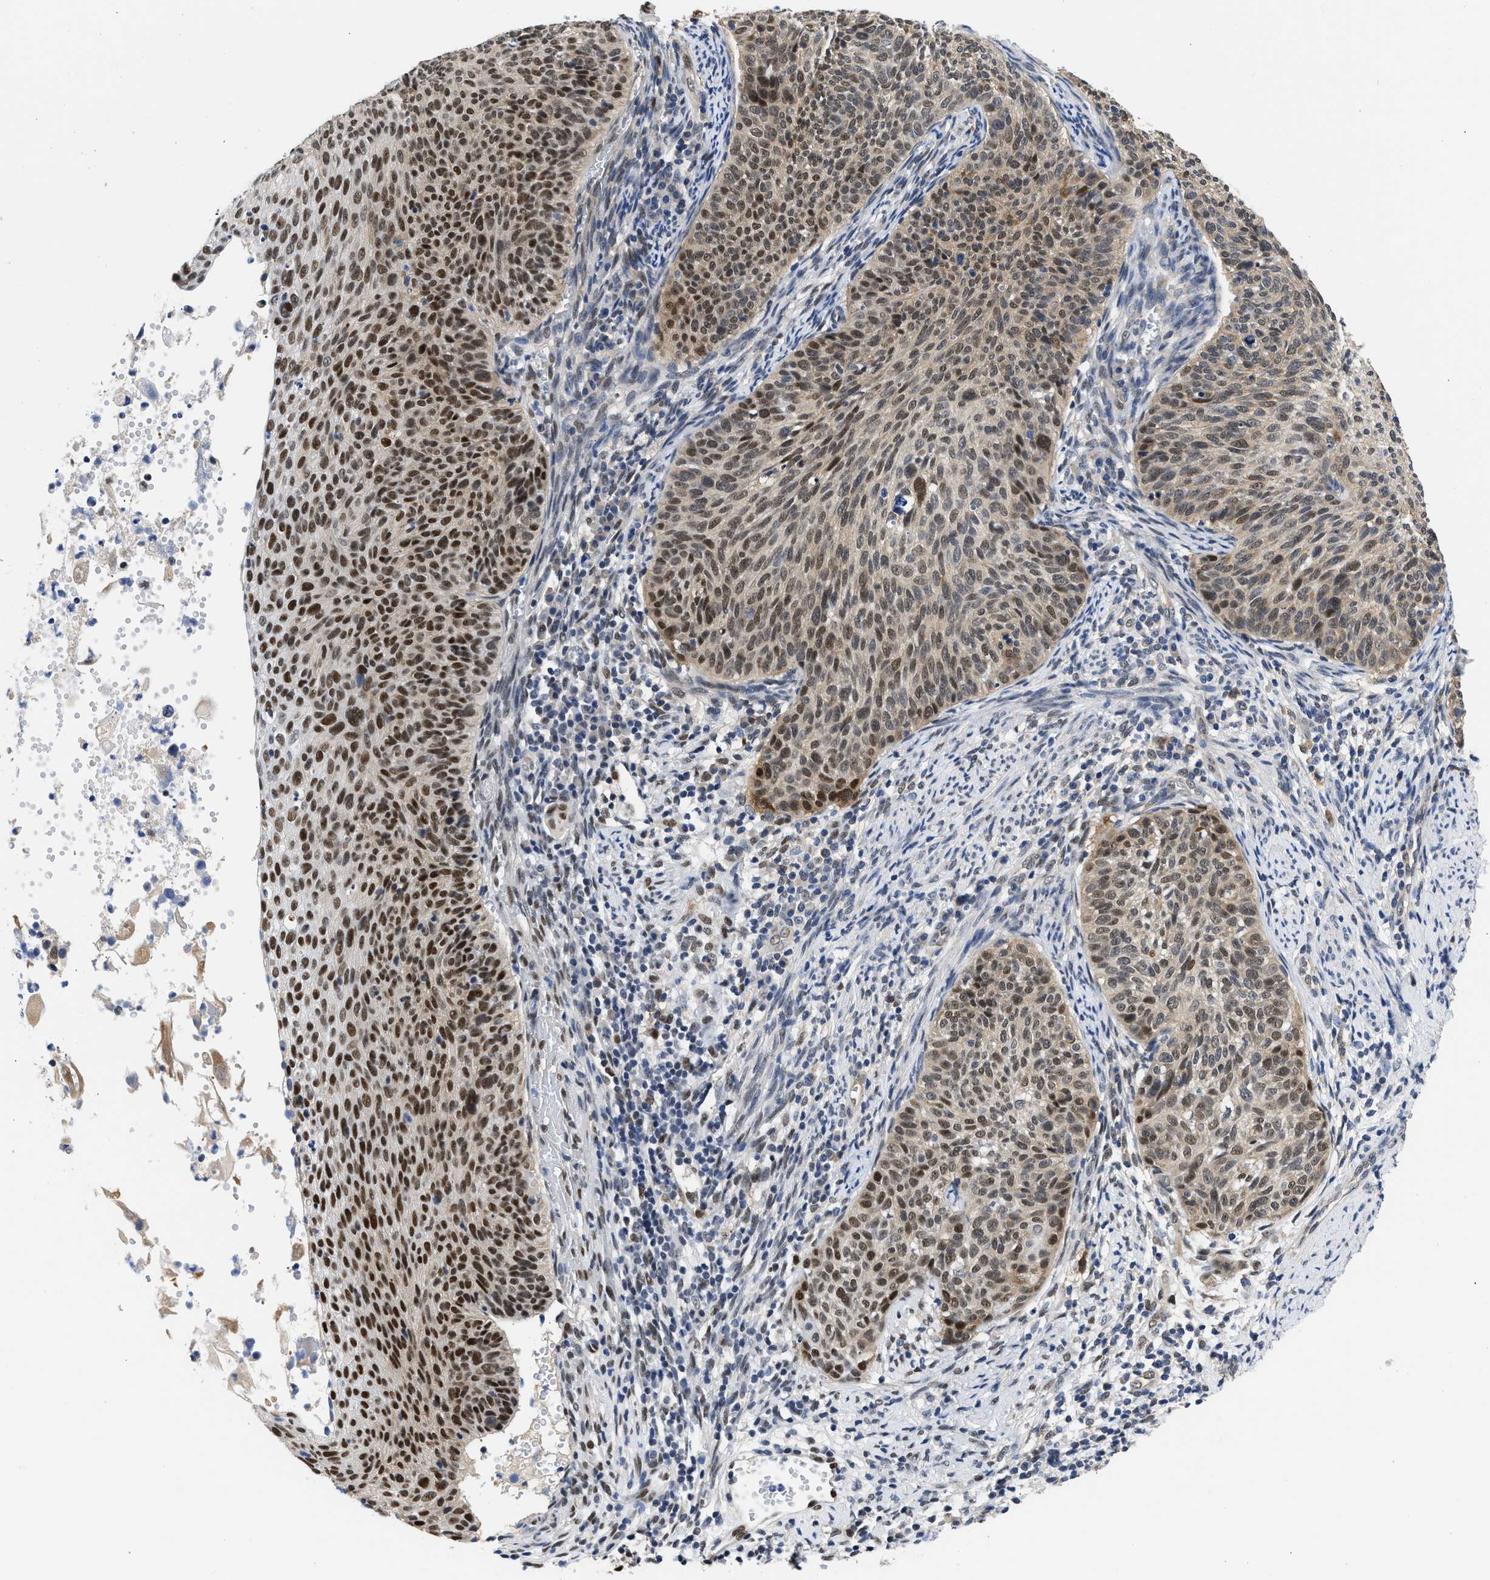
{"staining": {"intensity": "strong", "quantity": ">75%", "location": "cytoplasmic/membranous,nuclear"}, "tissue": "cervical cancer", "cell_type": "Tumor cells", "image_type": "cancer", "snomed": [{"axis": "morphology", "description": "Squamous cell carcinoma, NOS"}, {"axis": "topography", "description": "Cervix"}], "caption": "Cervical squamous cell carcinoma was stained to show a protein in brown. There is high levels of strong cytoplasmic/membranous and nuclear expression in about >75% of tumor cells.", "gene": "XPO5", "patient": {"sex": "female", "age": 70}}